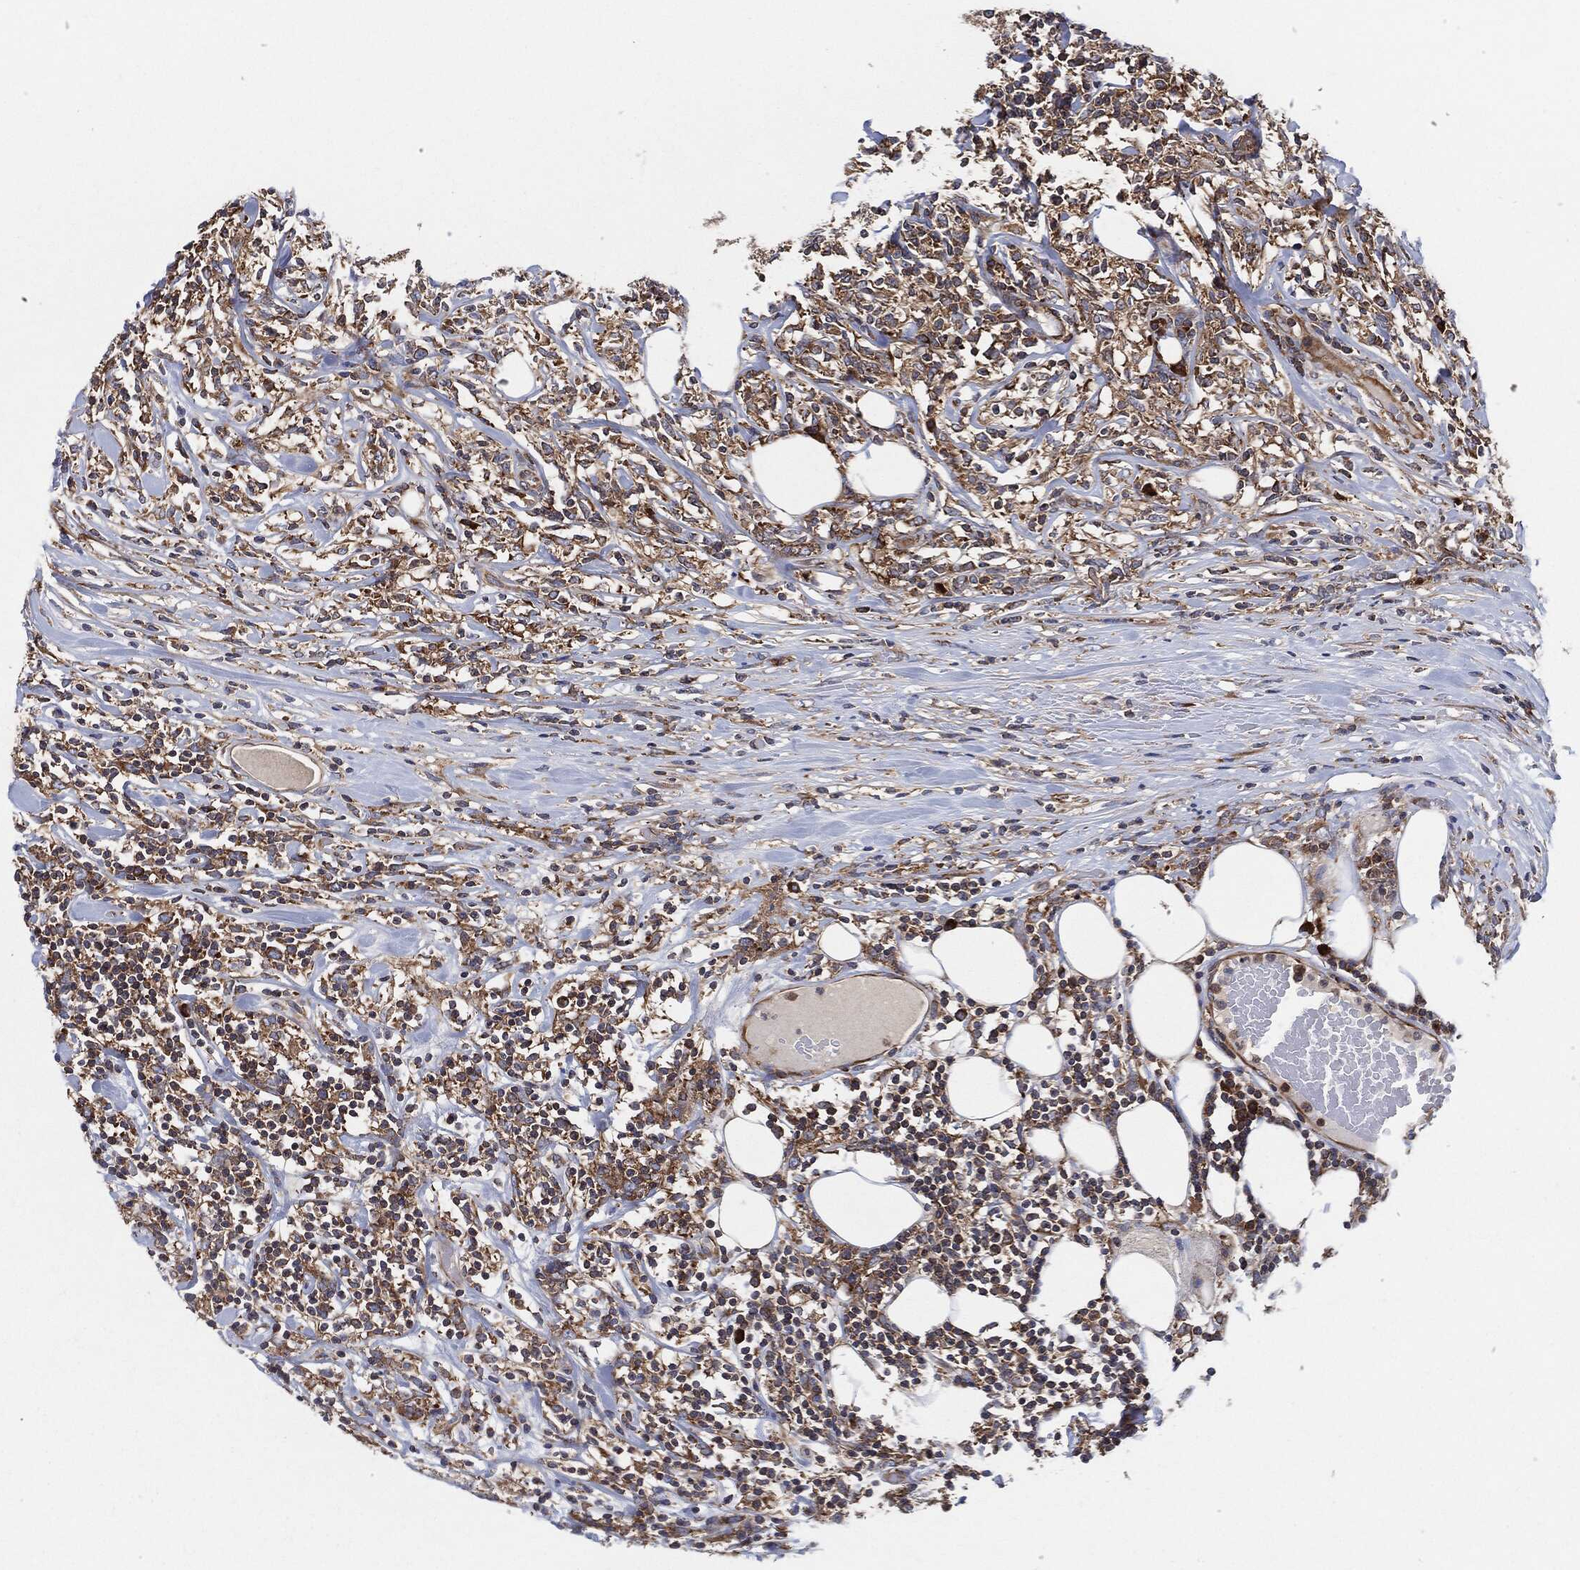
{"staining": {"intensity": "moderate", "quantity": "25%-75%", "location": "cytoplasmic/membranous"}, "tissue": "lymphoma", "cell_type": "Tumor cells", "image_type": "cancer", "snomed": [{"axis": "morphology", "description": "Malignant lymphoma, non-Hodgkin's type, High grade"}, {"axis": "topography", "description": "Lymph node"}], "caption": "A brown stain highlights moderate cytoplasmic/membranous staining of a protein in lymphoma tumor cells. (Stains: DAB in brown, nuclei in blue, Microscopy: brightfield microscopy at high magnification).", "gene": "EIF2S2", "patient": {"sex": "female", "age": 84}}